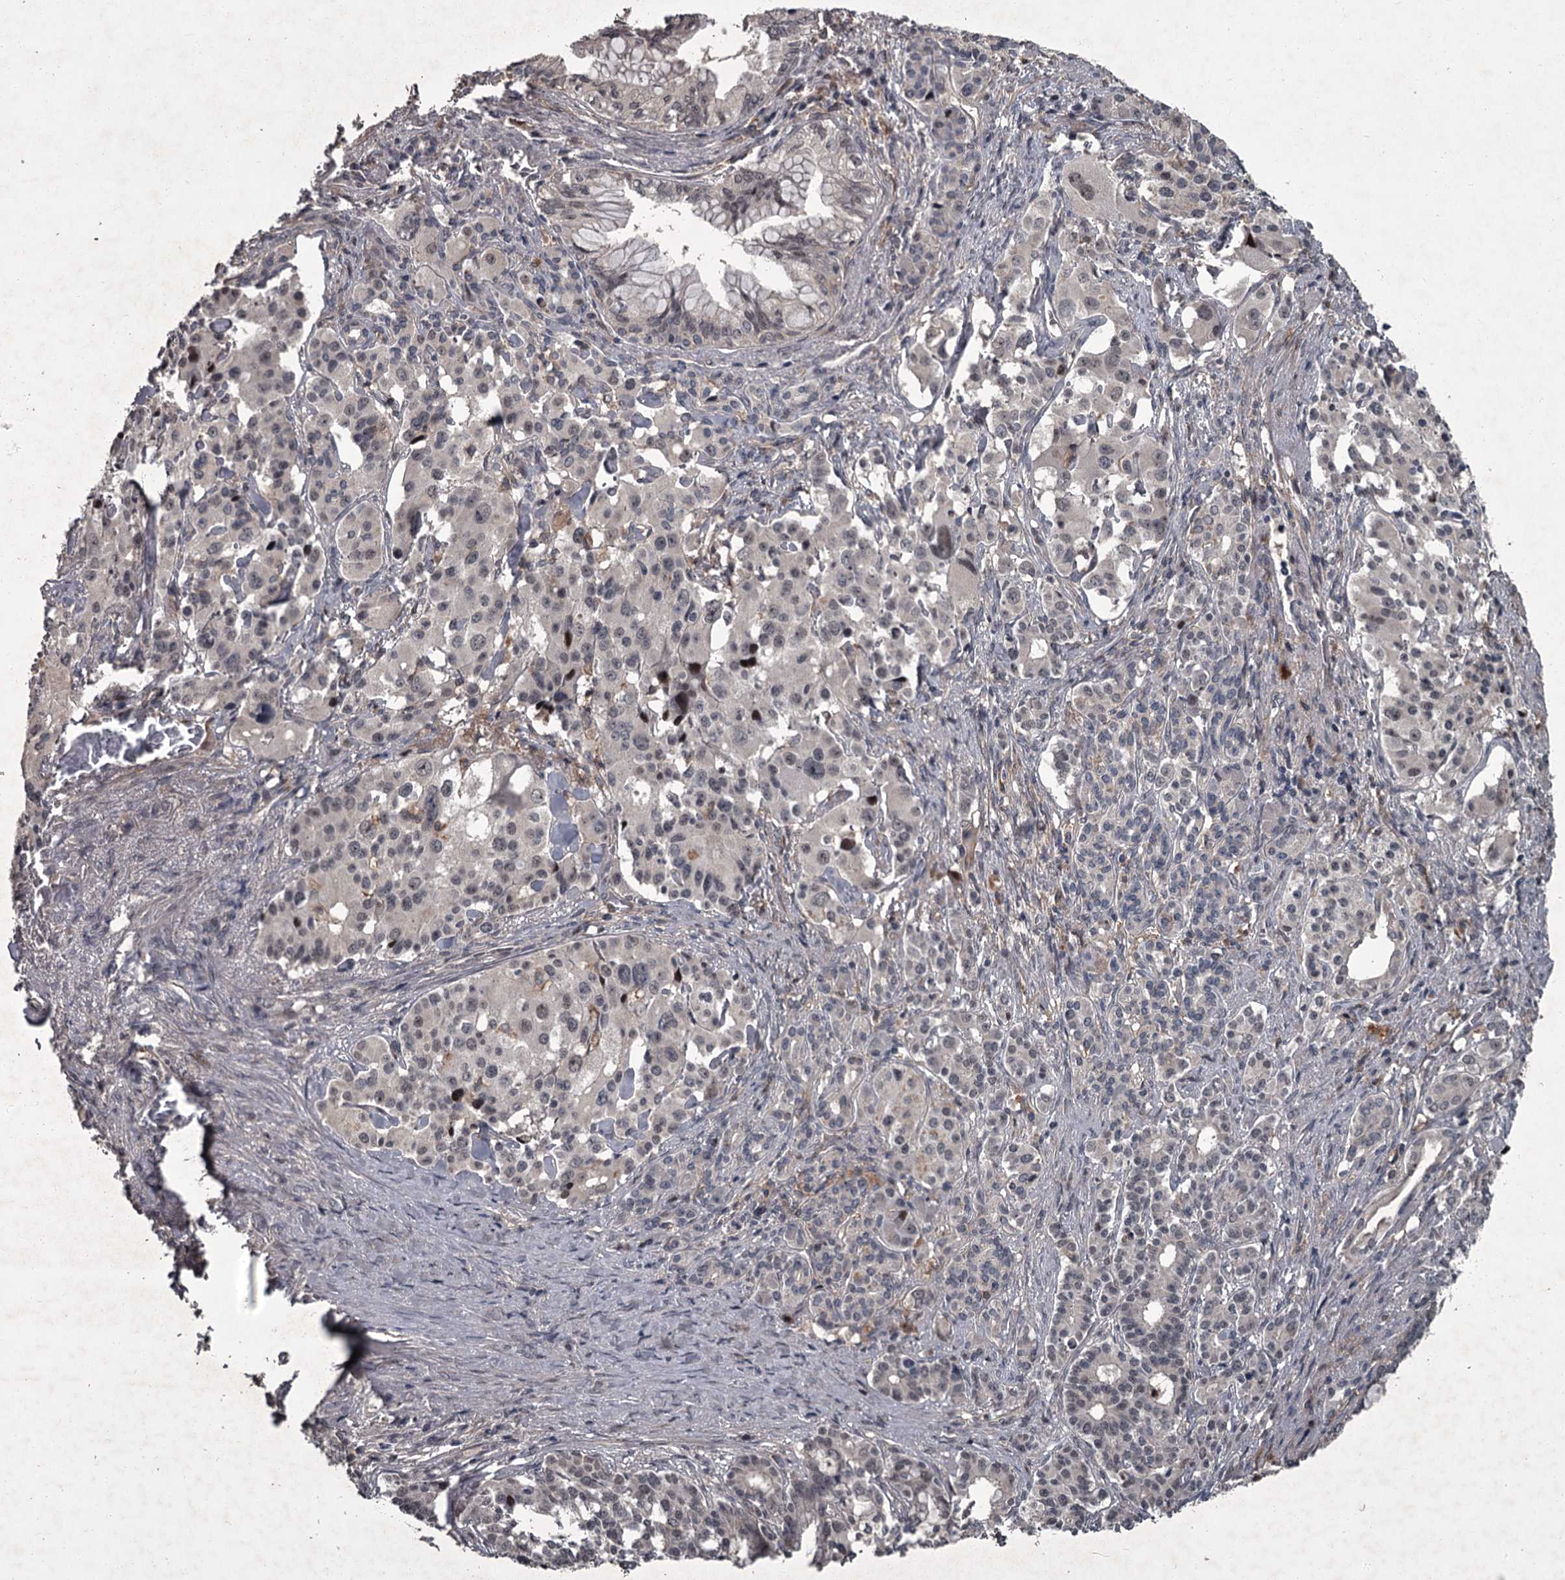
{"staining": {"intensity": "negative", "quantity": "none", "location": "none"}, "tissue": "pancreatic cancer", "cell_type": "Tumor cells", "image_type": "cancer", "snomed": [{"axis": "morphology", "description": "Adenocarcinoma, NOS"}, {"axis": "topography", "description": "Pancreas"}], "caption": "Pancreatic cancer was stained to show a protein in brown. There is no significant expression in tumor cells.", "gene": "FLVCR2", "patient": {"sex": "female", "age": 74}}